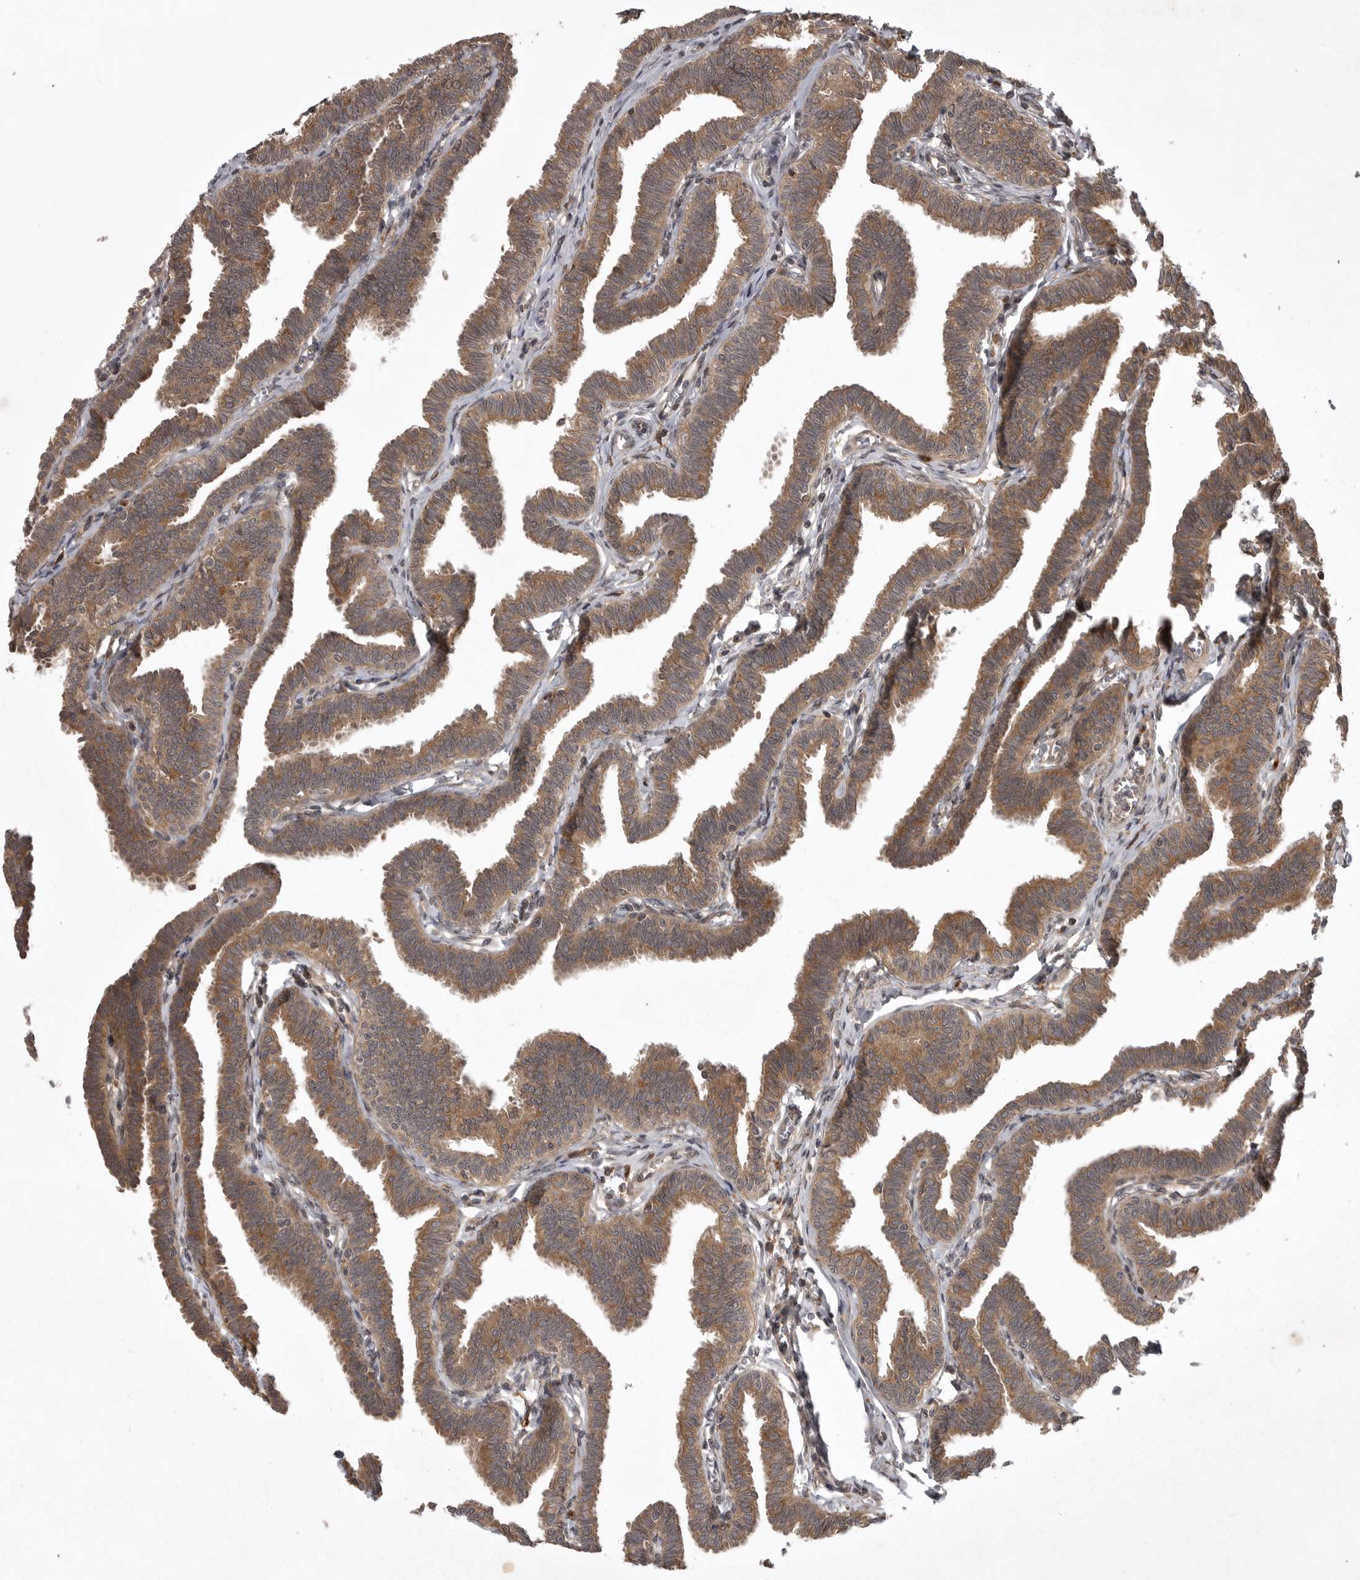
{"staining": {"intensity": "moderate", "quantity": ">75%", "location": "cytoplasmic/membranous"}, "tissue": "fallopian tube", "cell_type": "Glandular cells", "image_type": "normal", "snomed": [{"axis": "morphology", "description": "Normal tissue, NOS"}, {"axis": "topography", "description": "Fallopian tube"}, {"axis": "topography", "description": "Ovary"}], "caption": "Immunohistochemical staining of normal fallopian tube exhibits medium levels of moderate cytoplasmic/membranous staining in about >75% of glandular cells.", "gene": "GPR31", "patient": {"sex": "female", "age": 23}}